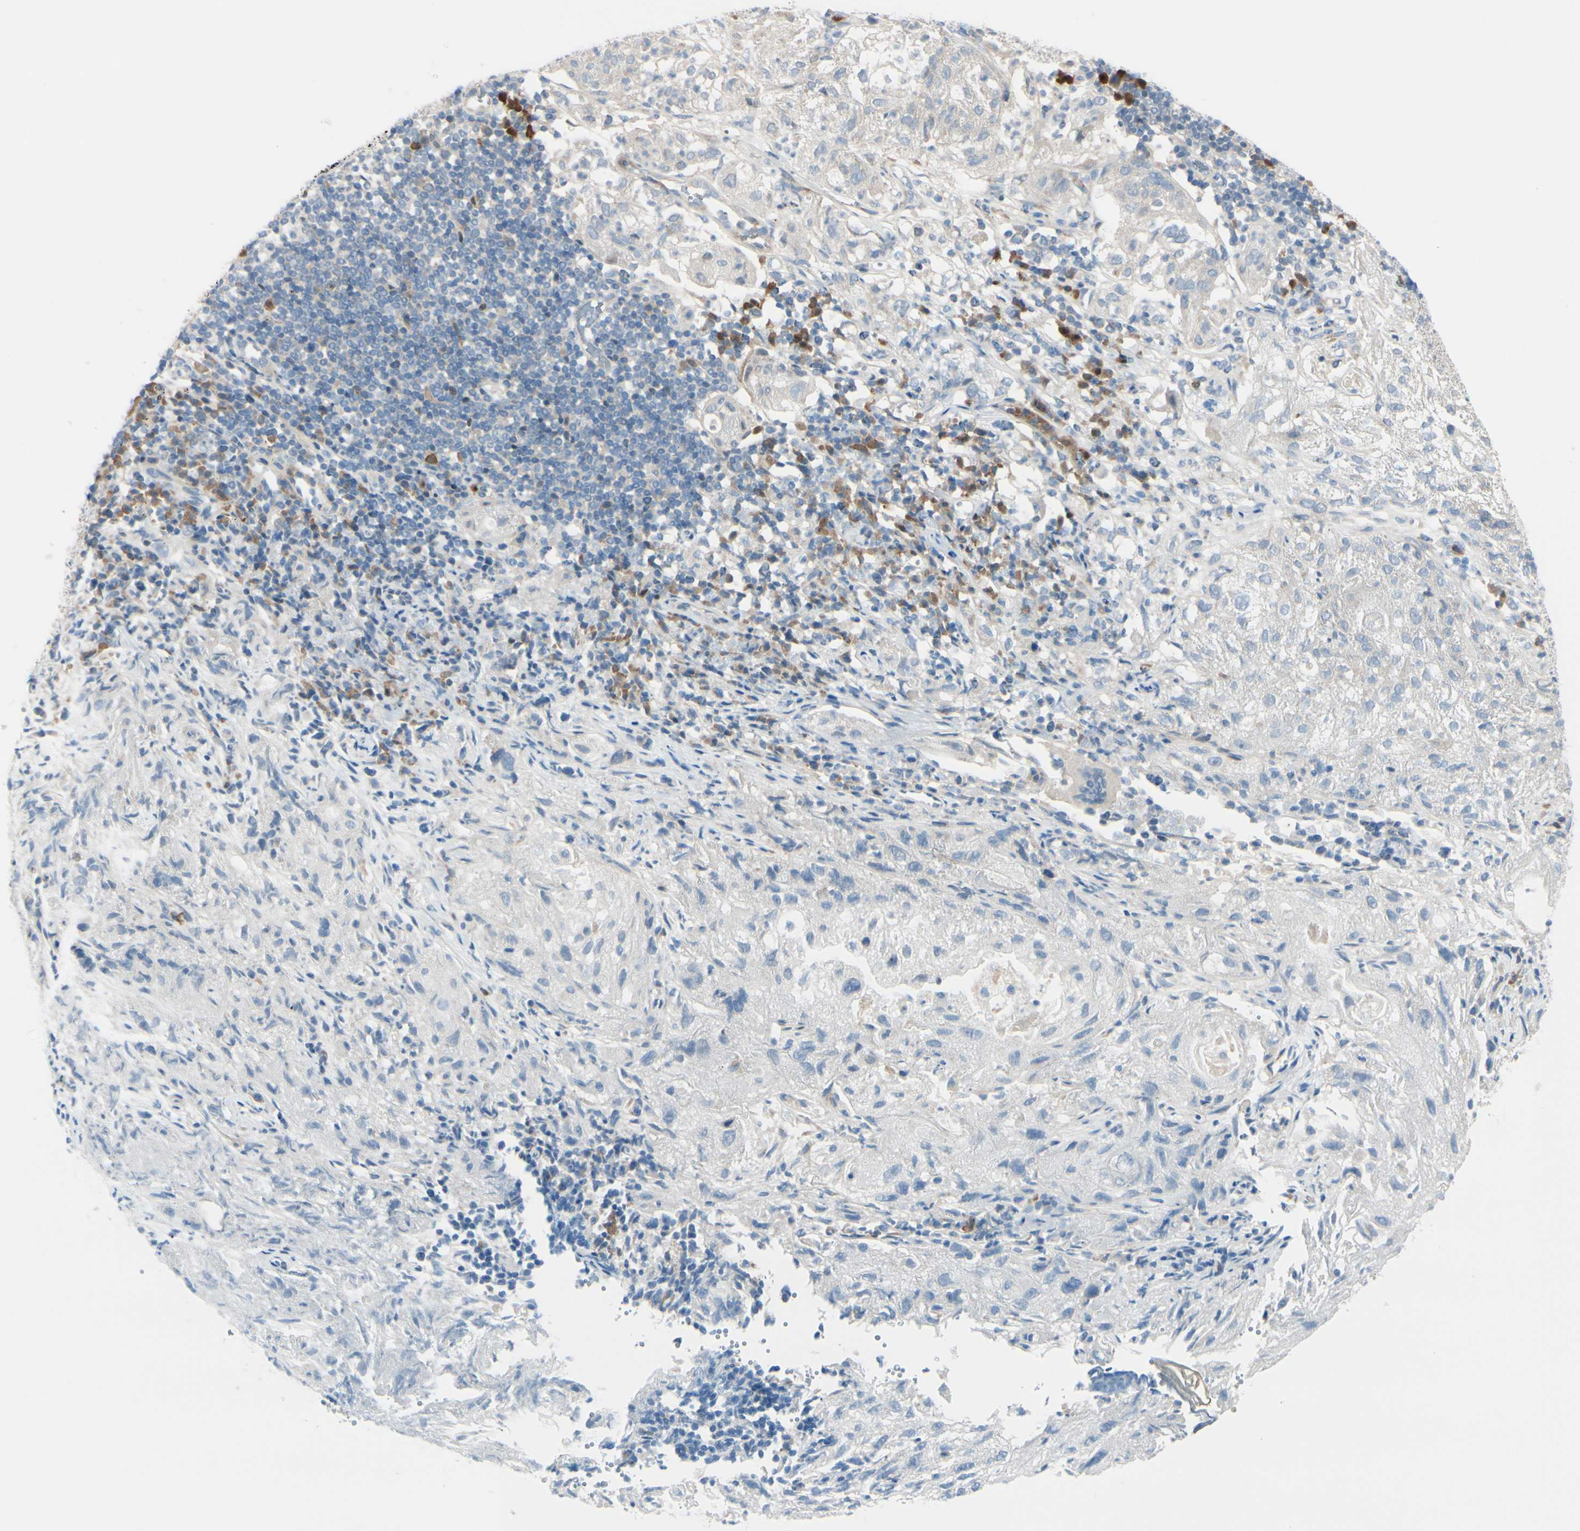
{"staining": {"intensity": "negative", "quantity": "none", "location": "none"}, "tissue": "lung cancer", "cell_type": "Tumor cells", "image_type": "cancer", "snomed": [{"axis": "morphology", "description": "Inflammation, NOS"}, {"axis": "morphology", "description": "Squamous cell carcinoma, NOS"}, {"axis": "topography", "description": "Lymph node"}, {"axis": "topography", "description": "Soft tissue"}, {"axis": "topography", "description": "Lung"}], "caption": "Image shows no significant protein positivity in tumor cells of lung cancer. (DAB (3,3'-diaminobenzidine) IHC with hematoxylin counter stain).", "gene": "PTTG1", "patient": {"sex": "male", "age": 66}}